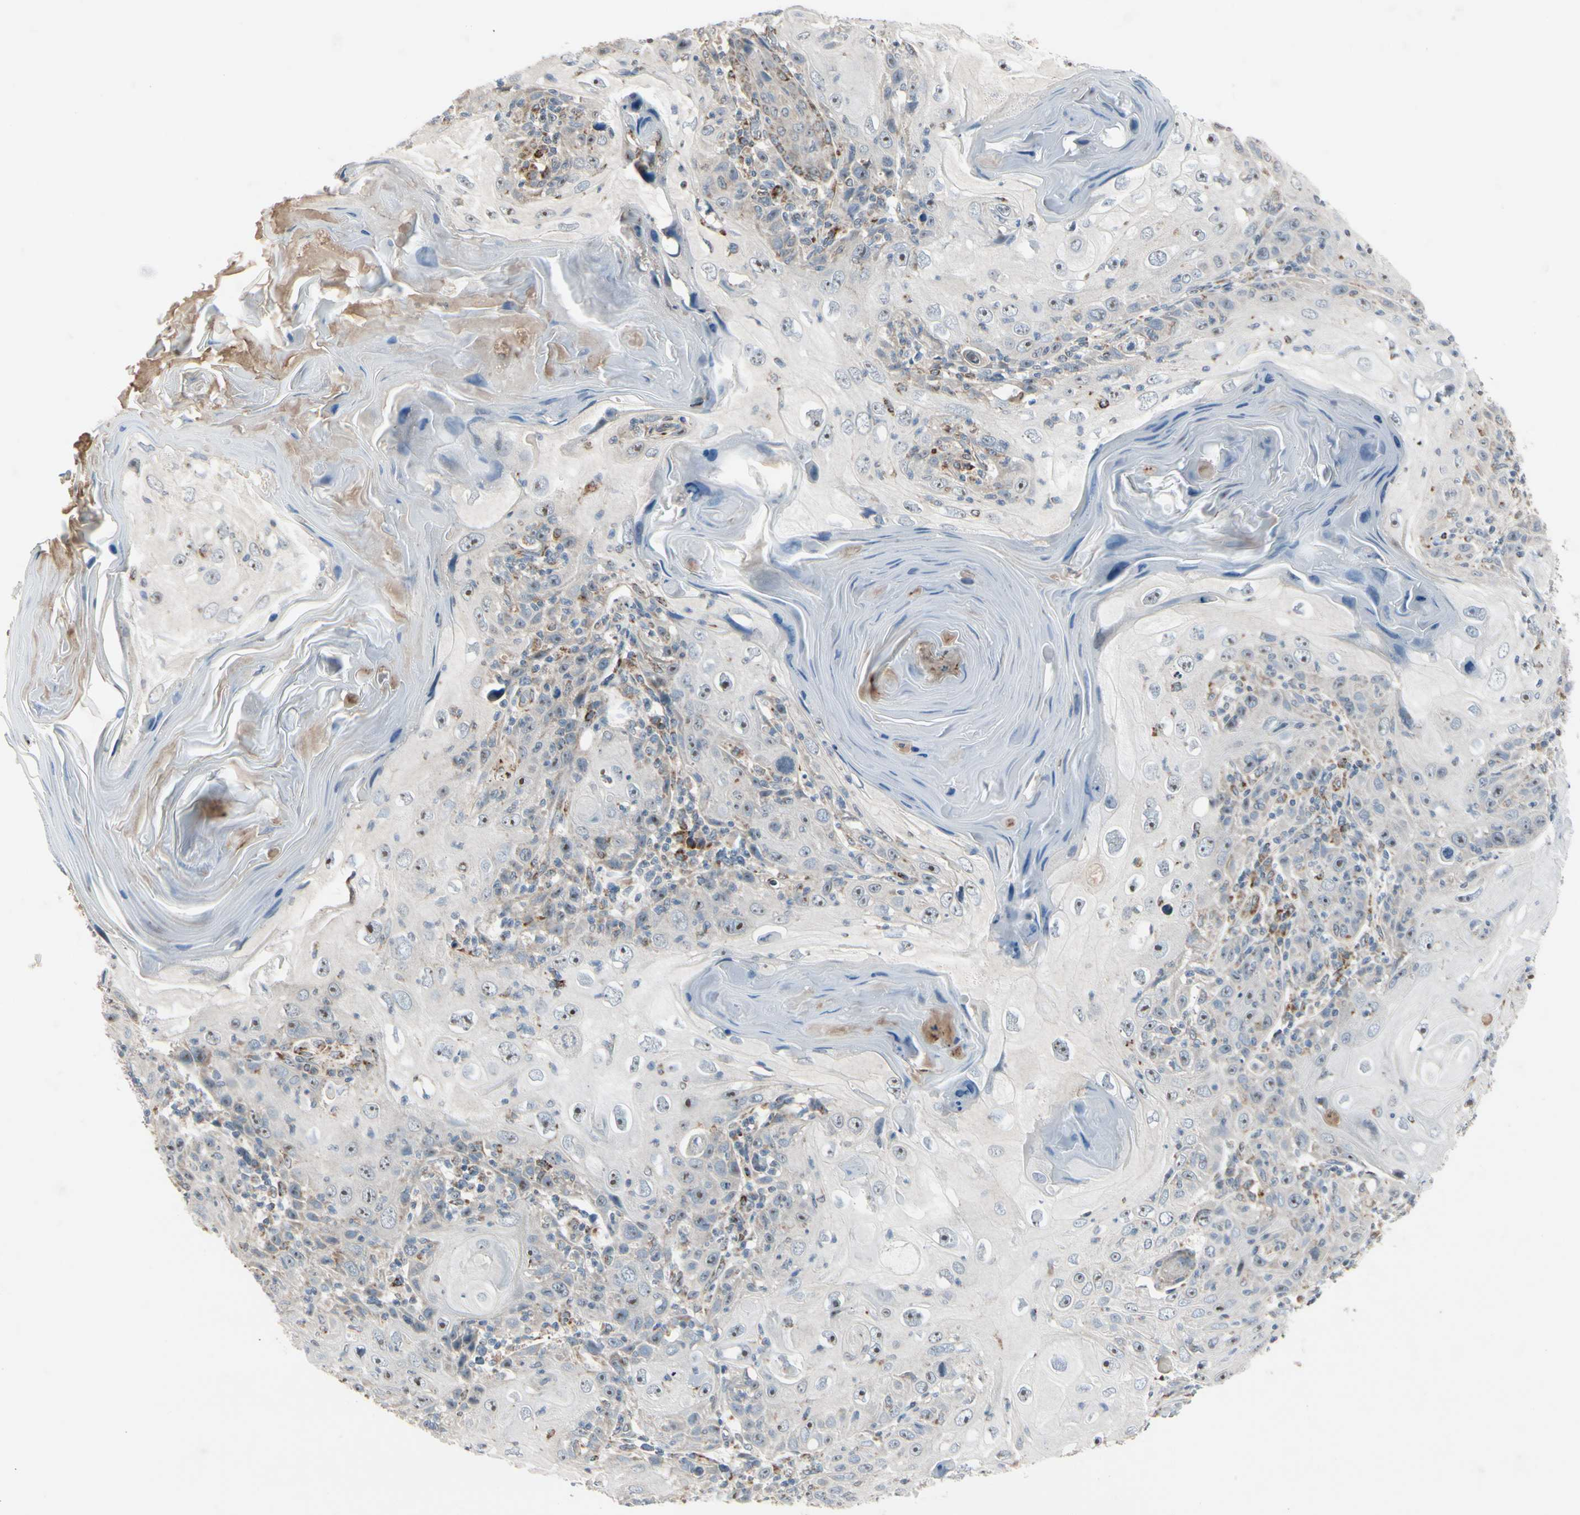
{"staining": {"intensity": "weak", "quantity": ">75%", "location": "cytoplasmic/membranous"}, "tissue": "skin cancer", "cell_type": "Tumor cells", "image_type": "cancer", "snomed": [{"axis": "morphology", "description": "Squamous cell carcinoma, NOS"}, {"axis": "topography", "description": "Skin"}], "caption": "DAB immunohistochemical staining of human skin cancer reveals weak cytoplasmic/membranous protein expression in approximately >75% of tumor cells.", "gene": "CPT1A", "patient": {"sex": "female", "age": 88}}